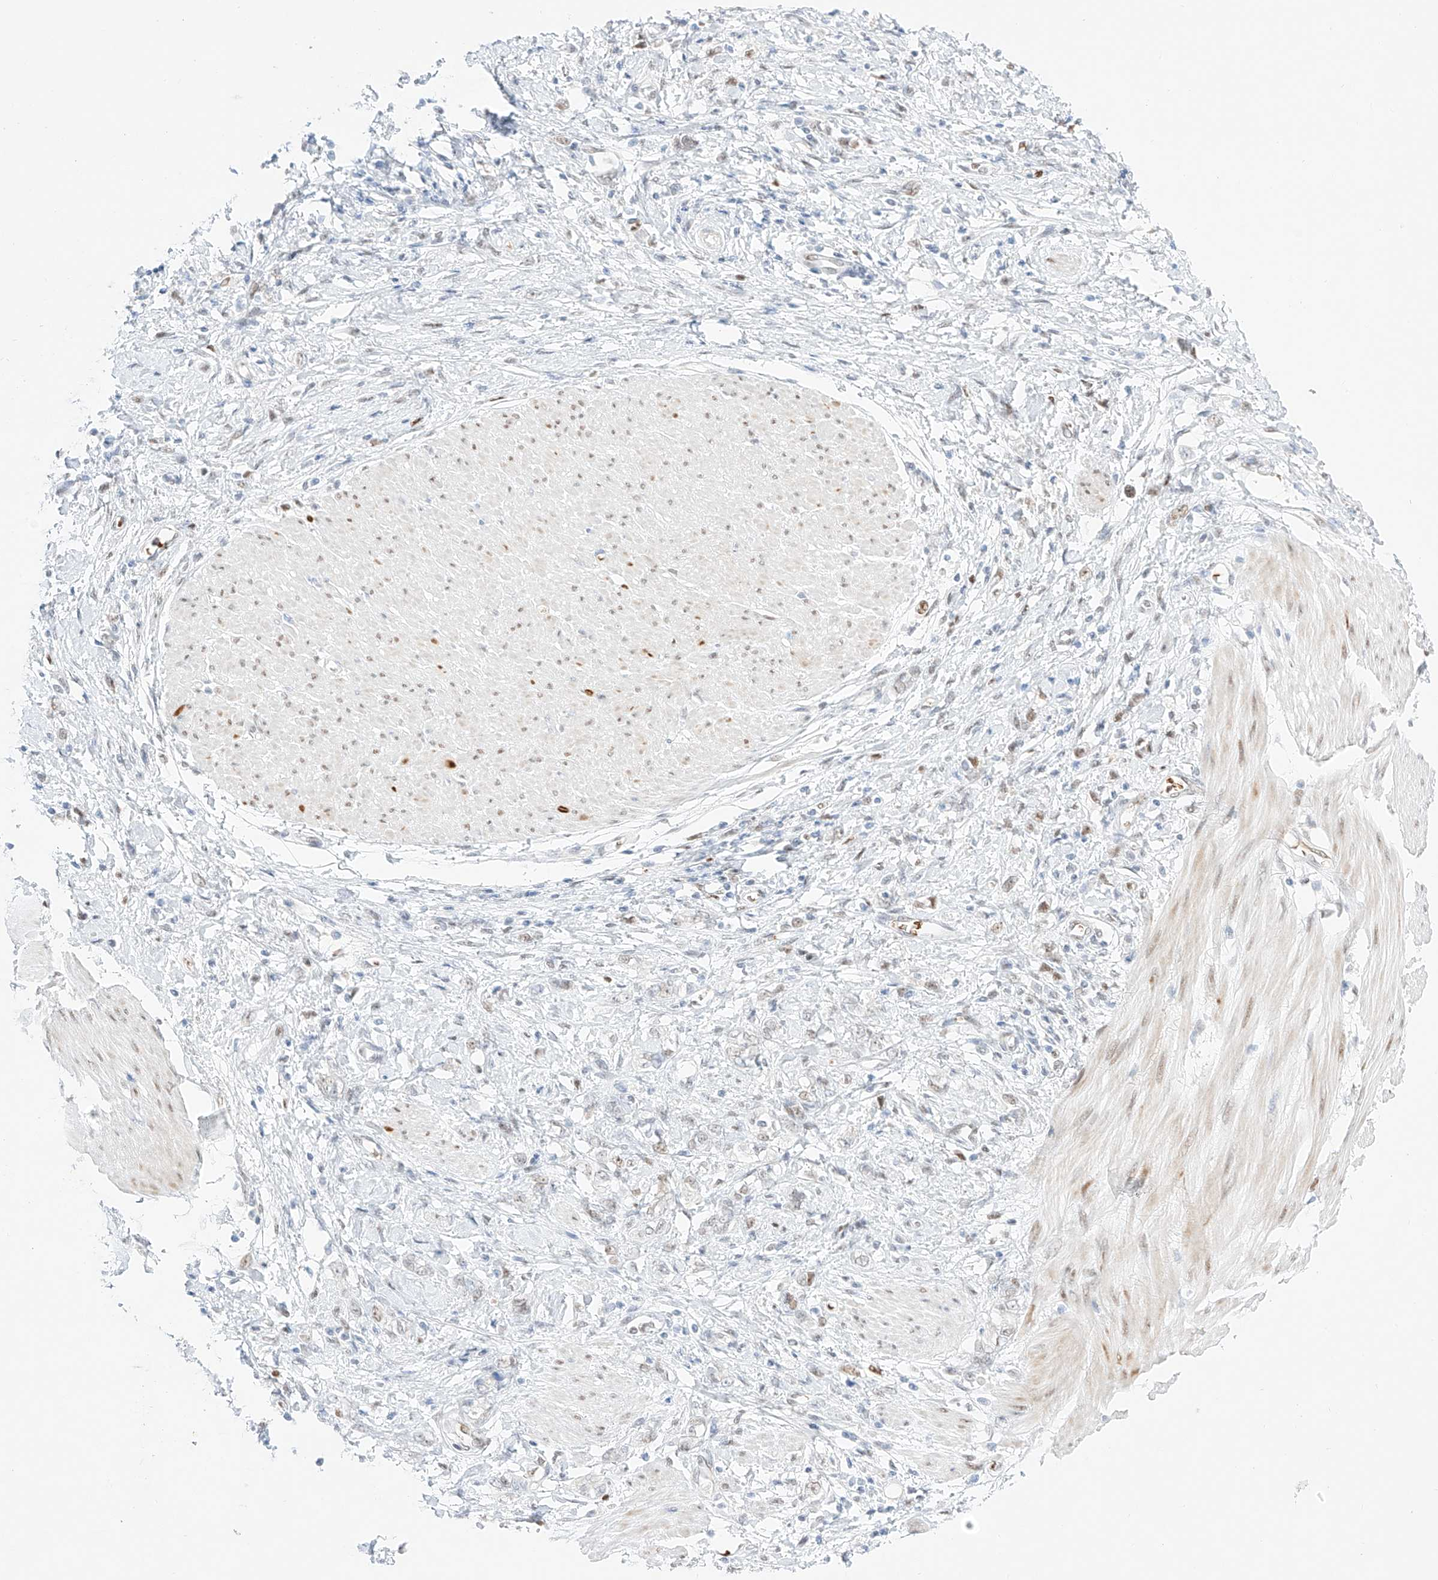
{"staining": {"intensity": "negative", "quantity": "none", "location": "none"}, "tissue": "stomach cancer", "cell_type": "Tumor cells", "image_type": "cancer", "snomed": [{"axis": "morphology", "description": "Adenocarcinoma, NOS"}, {"axis": "topography", "description": "Stomach"}], "caption": "This is an immunohistochemistry (IHC) micrograph of stomach cancer. There is no positivity in tumor cells.", "gene": "APIP", "patient": {"sex": "female", "age": 76}}